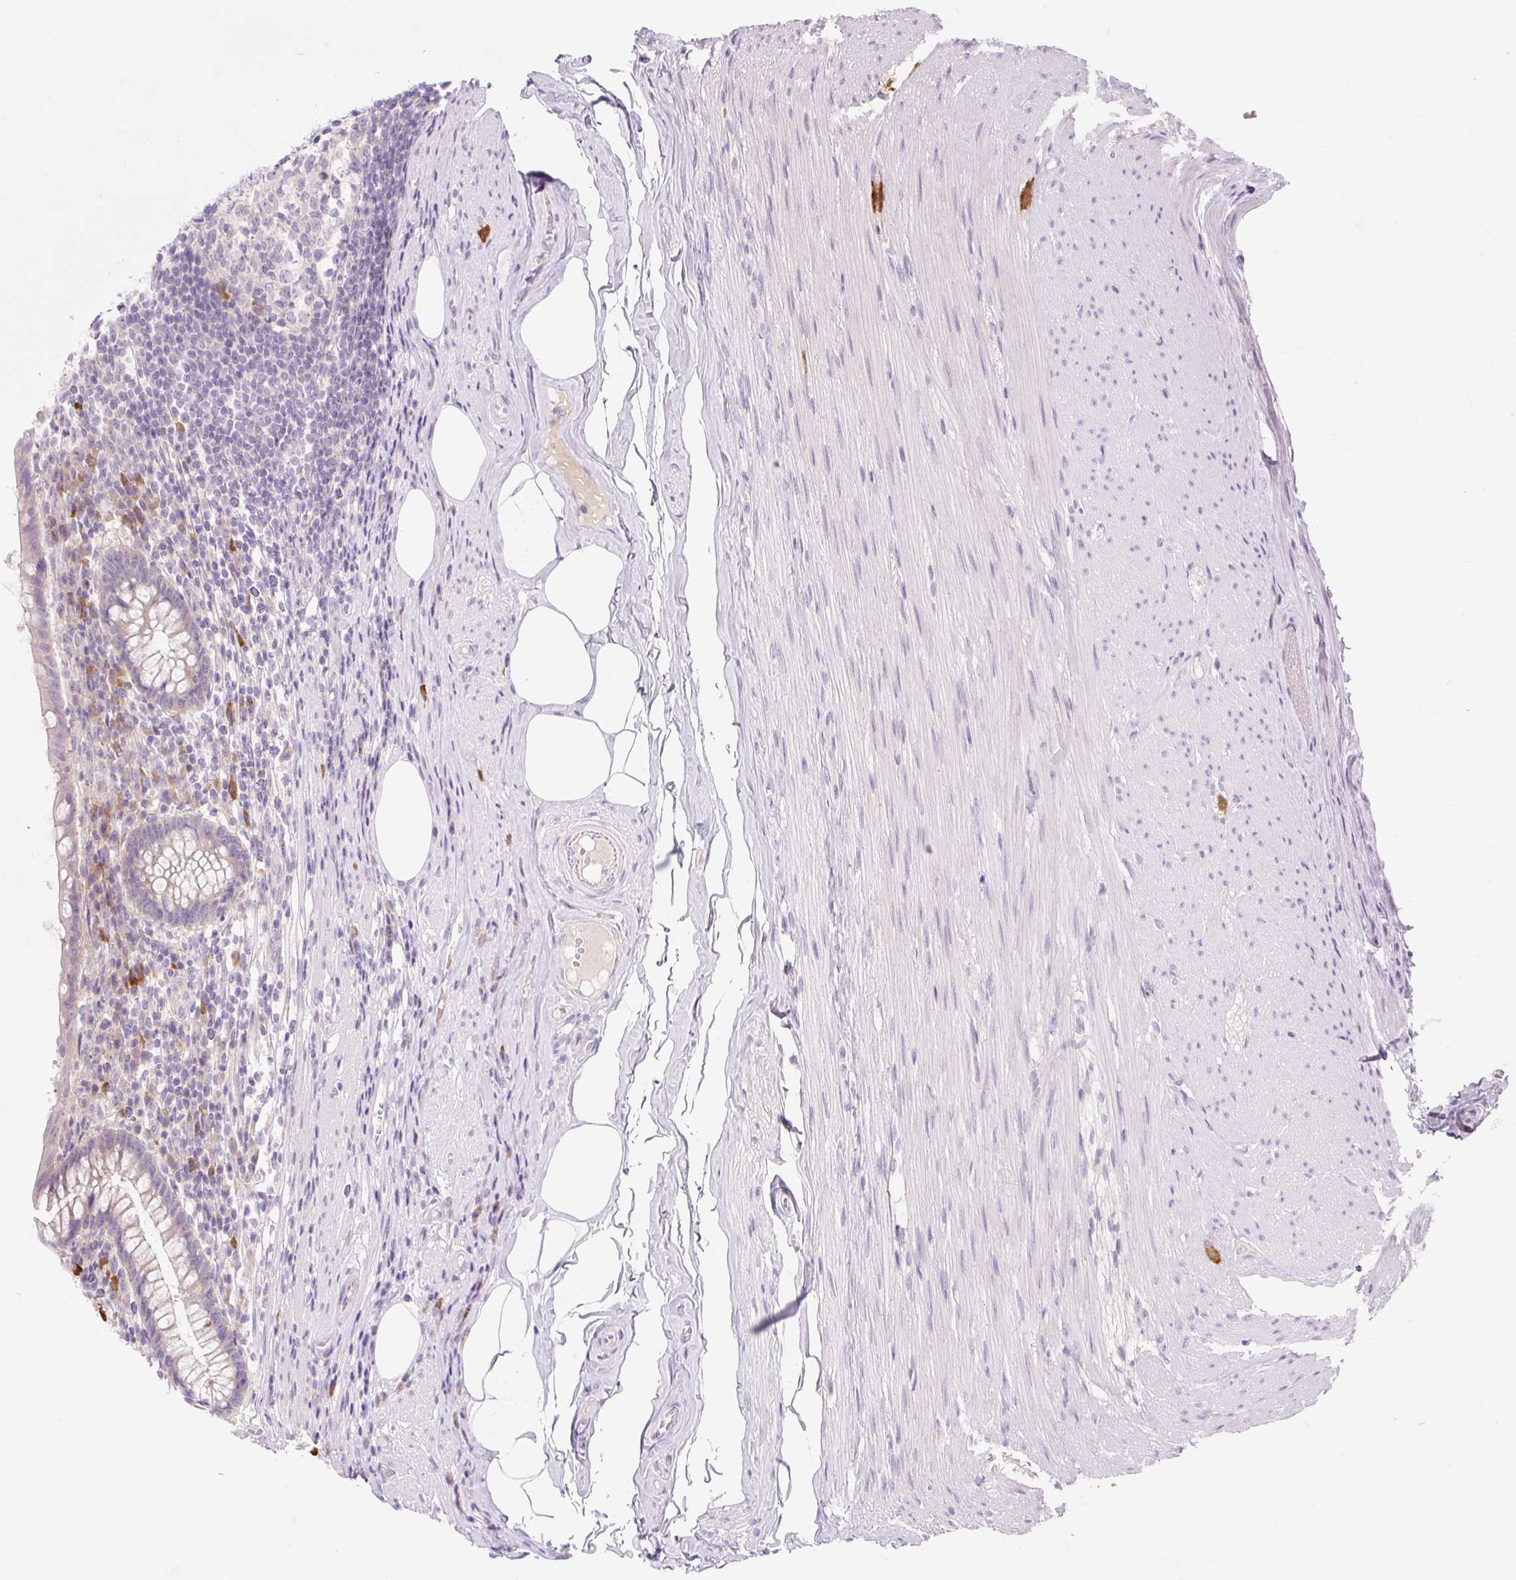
{"staining": {"intensity": "weak", "quantity": "25%-75%", "location": "cytoplasmic/membranous"}, "tissue": "appendix", "cell_type": "Glandular cells", "image_type": "normal", "snomed": [{"axis": "morphology", "description": "Normal tissue, NOS"}, {"axis": "topography", "description": "Appendix"}], "caption": "High-magnification brightfield microscopy of normal appendix stained with DAB (3,3'-diaminobenzidine) (brown) and counterstained with hematoxylin (blue). glandular cells exhibit weak cytoplasmic/membranous expression is appreciated in about25%-75% of cells.", "gene": "CELF6", "patient": {"sex": "female", "age": 56}}